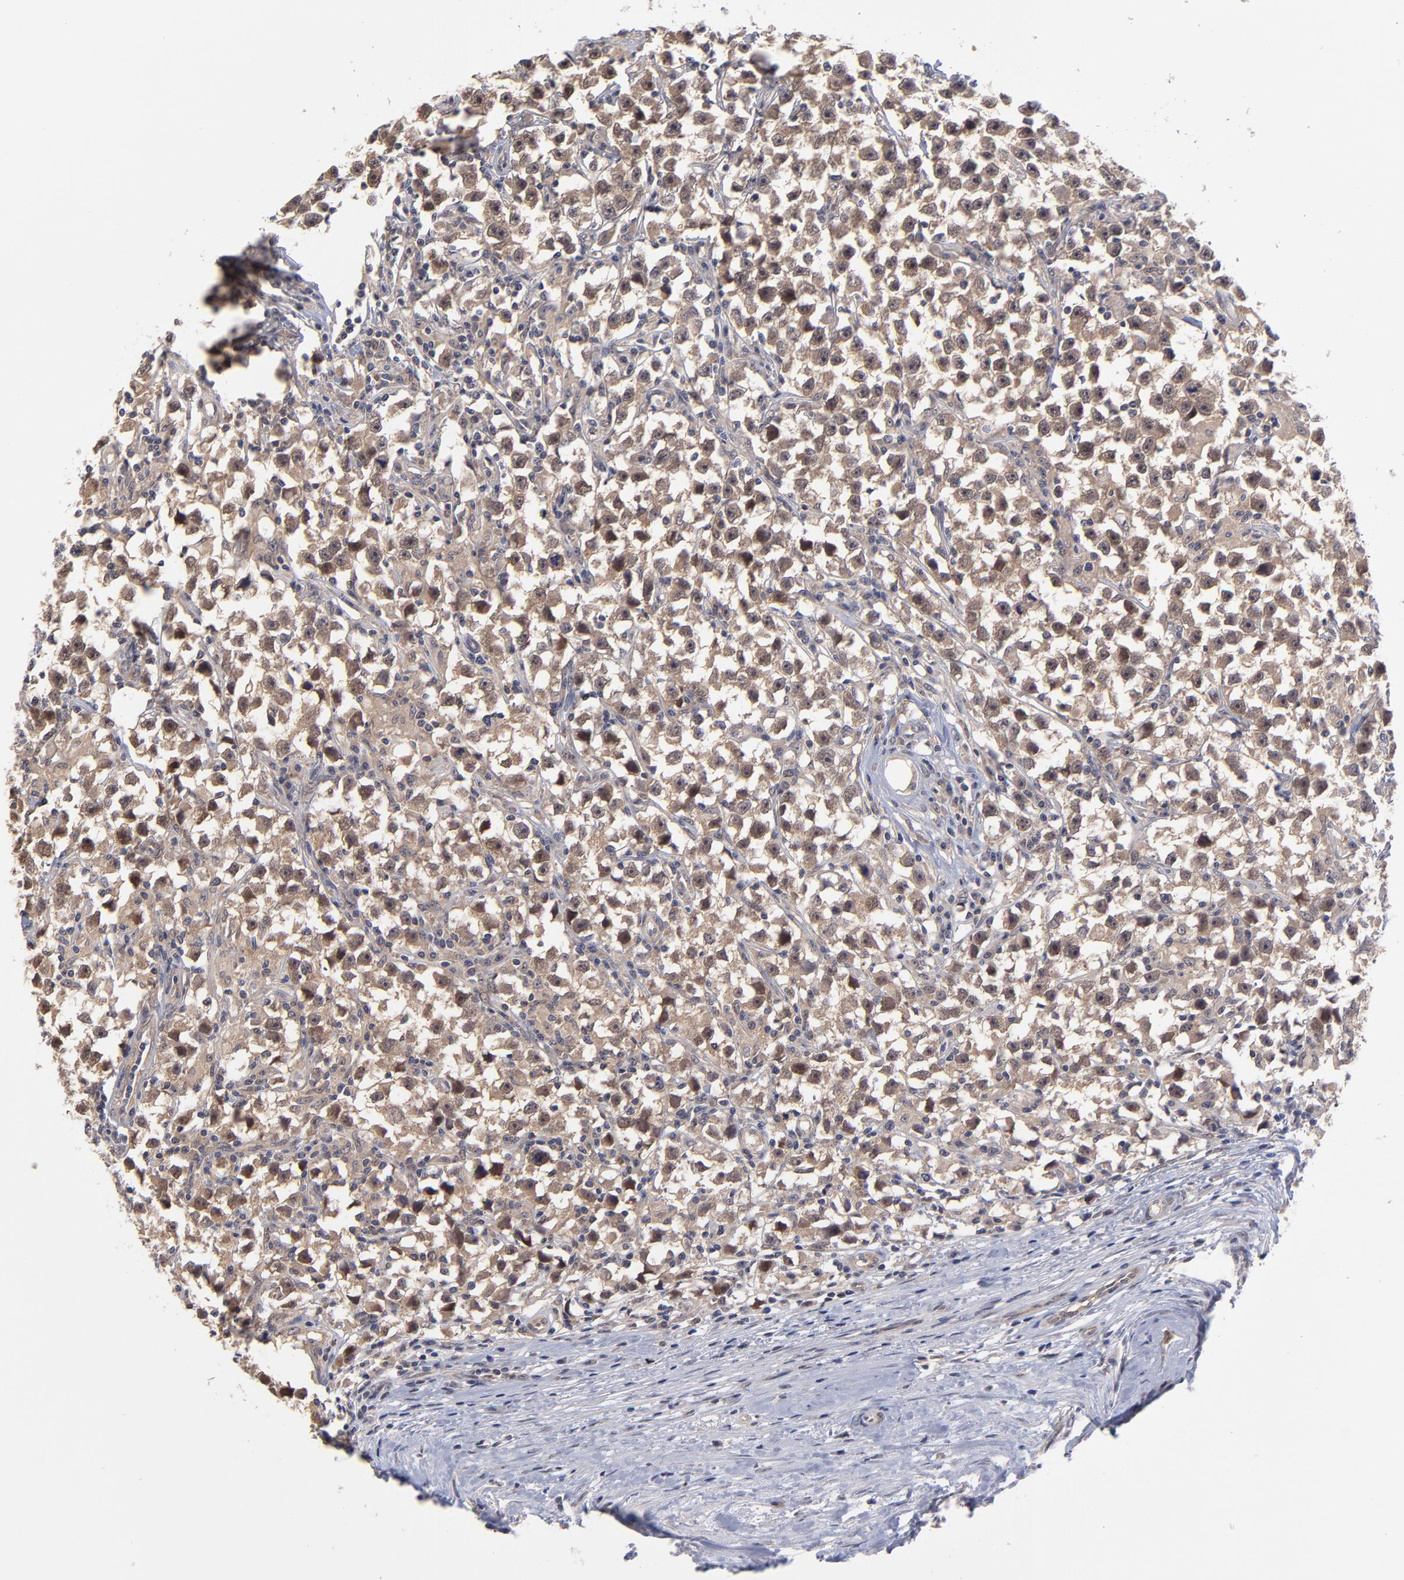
{"staining": {"intensity": "moderate", "quantity": ">75%", "location": "cytoplasmic/membranous"}, "tissue": "testis cancer", "cell_type": "Tumor cells", "image_type": "cancer", "snomed": [{"axis": "morphology", "description": "Seminoma, NOS"}, {"axis": "topography", "description": "Testis"}], "caption": "Moderate cytoplasmic/membranous positivity is present in about >75% of tumor cells in testis cancer.", "gene": "UBE2E3", "patient": {"sex": "male", "age": 33}}